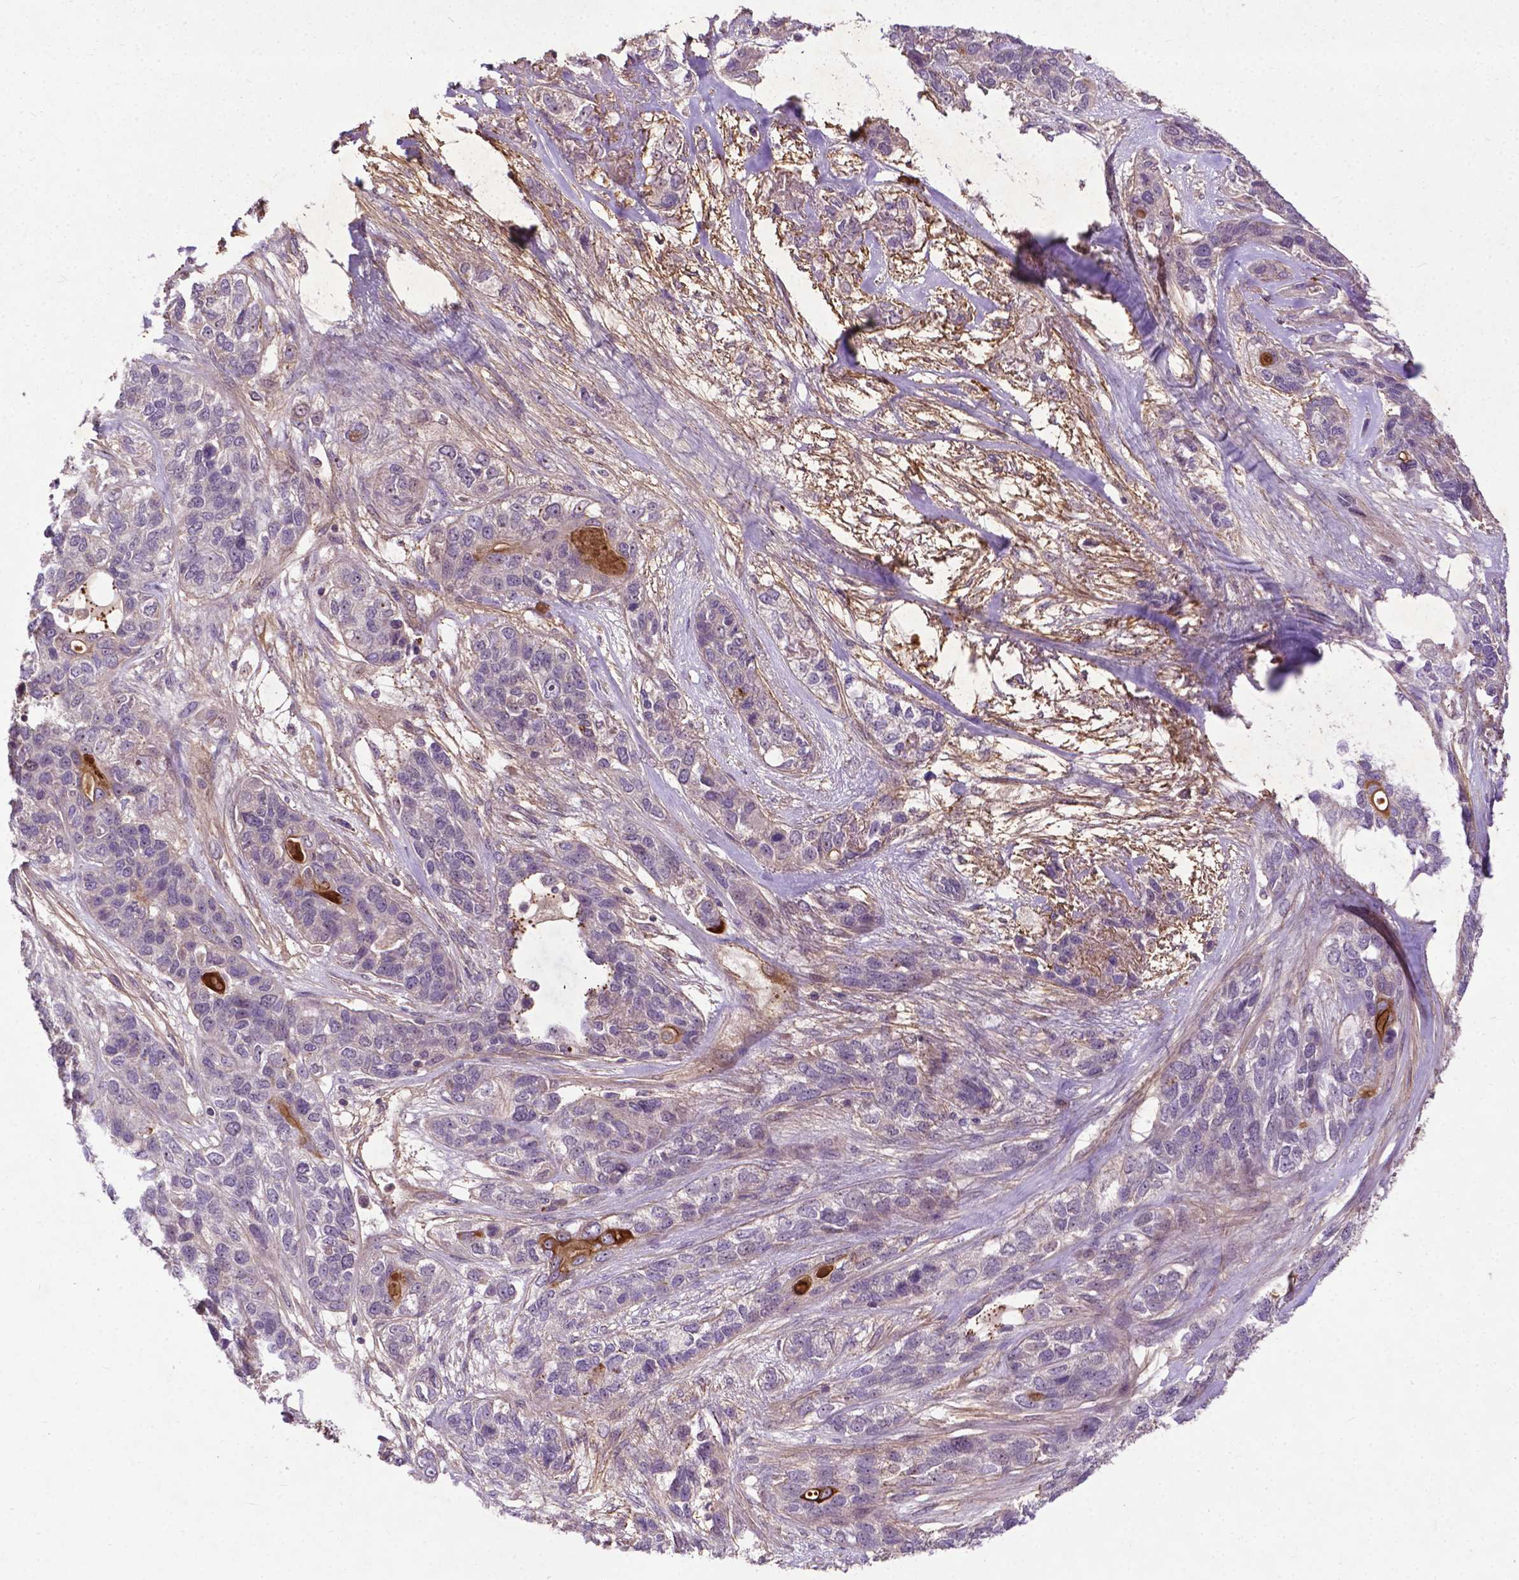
{"staining": {"intensity": "negative", "quantity": "none", "location": "none"}, "tissue": "lung cancer", "cell_type": "Tumor cells", "image_type": "cancer", "snomed": [{"axis": "morphology", "description": "Squamous cell carcinoma, NOS"}, {"axis": "topography", "description": "Lung"}], "caption": "Lung squamous cell carcinoma was stained to show a protein in brown. There is no significant expression in tumor cells.", "gene": "PARP3", "patient": {"sex": "female", "age": 70}}